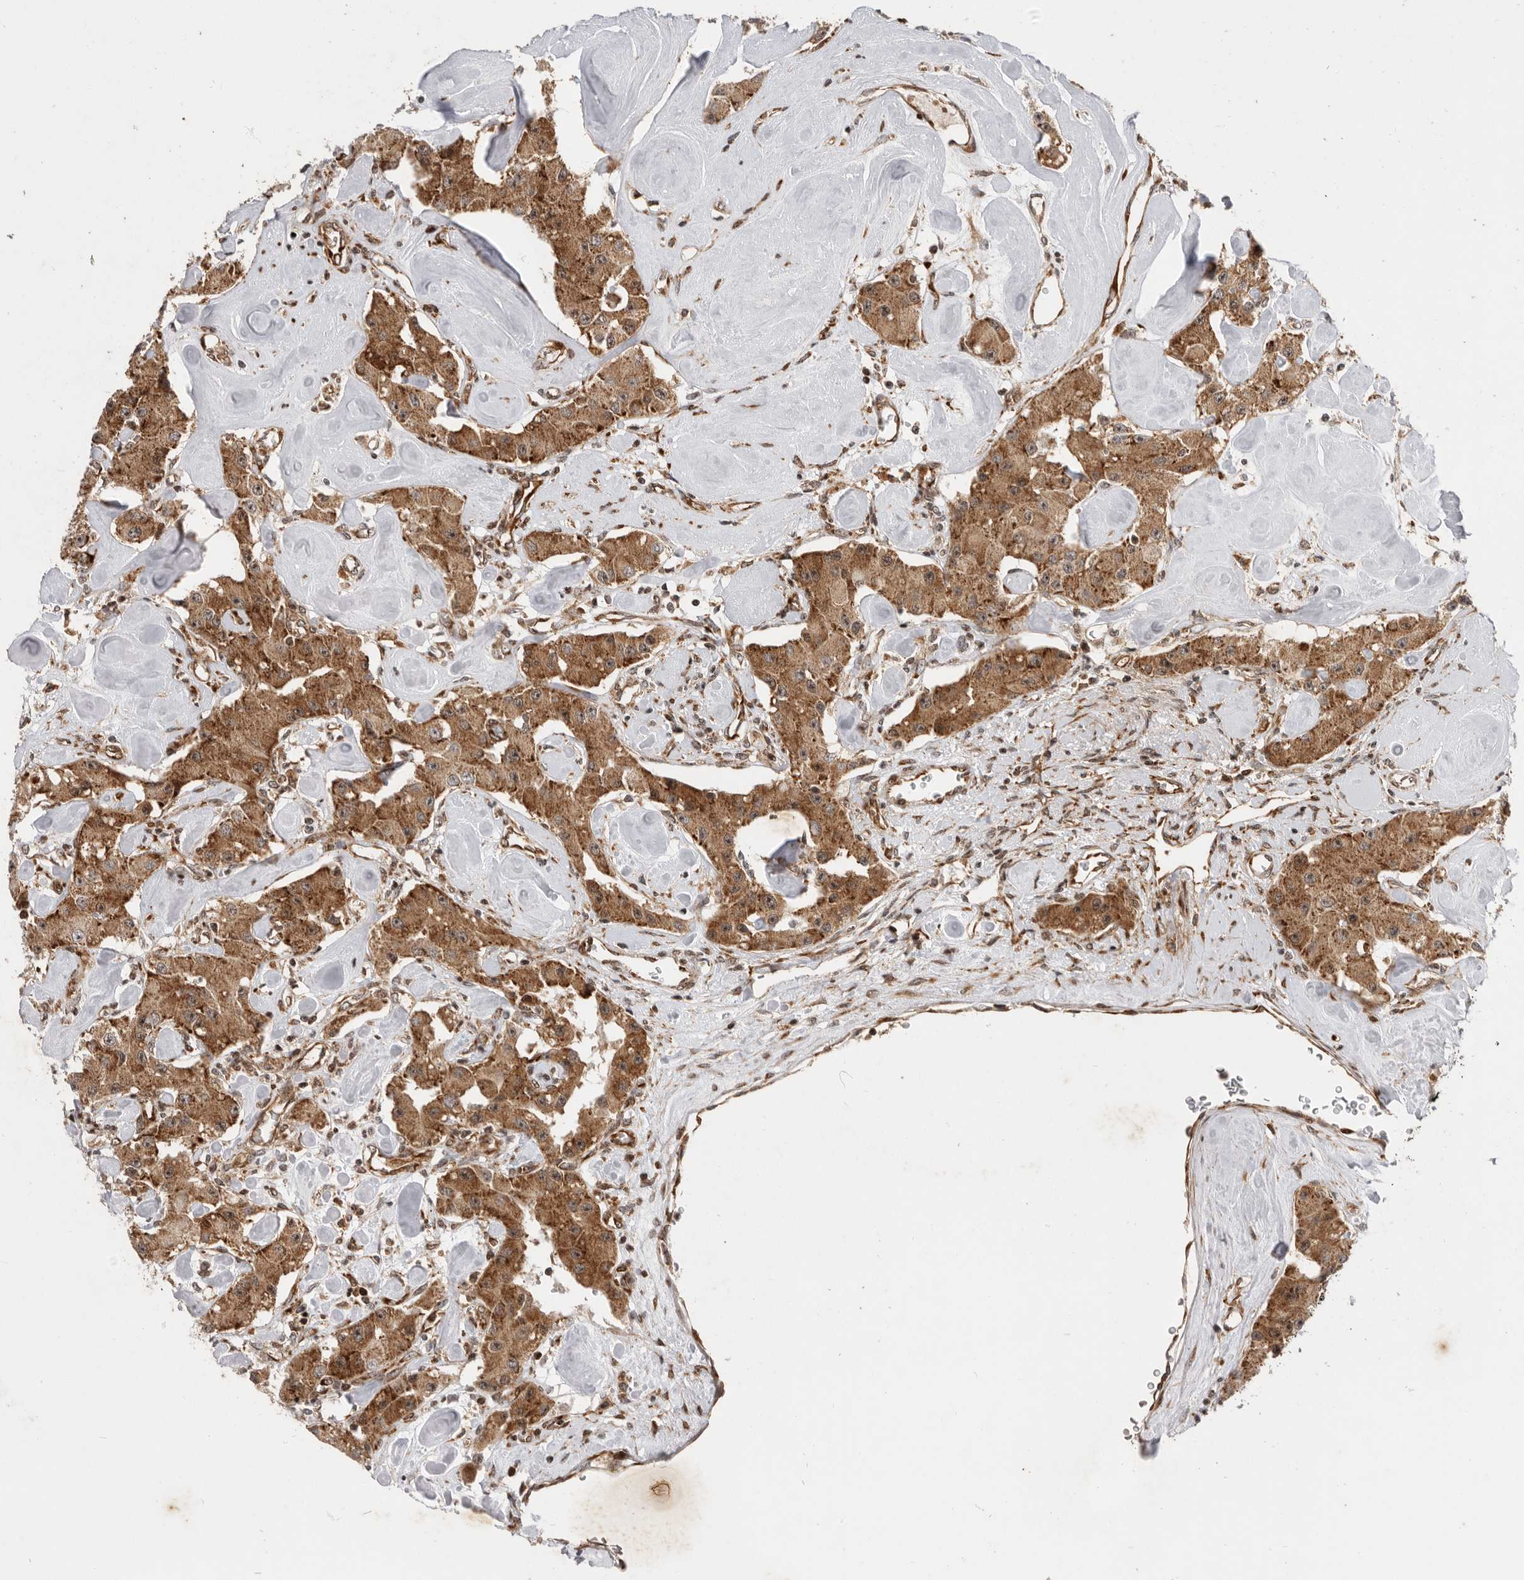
{"staining": {"intensity": "moderate", "quantity": ">75%", "location": "cytoplasmic/membranous"}, "tissue": "carcinoid", "cell_type": "Tumor cells", "image_type": "cancer", "snomed": [{"axis": "morphology", "description": "Carcinoid, malignant, NOS"}, {"axis": "topography", "description": "Pancreas"}], "caption": "Immunohistochemical staining of human malignant carcinoid displays medium levels of moderate cytoplasmic/membranous positivity in about >75% of tumor cells.", "gene": "FZD3", "patient": {"sex": "male", "age": 41}}